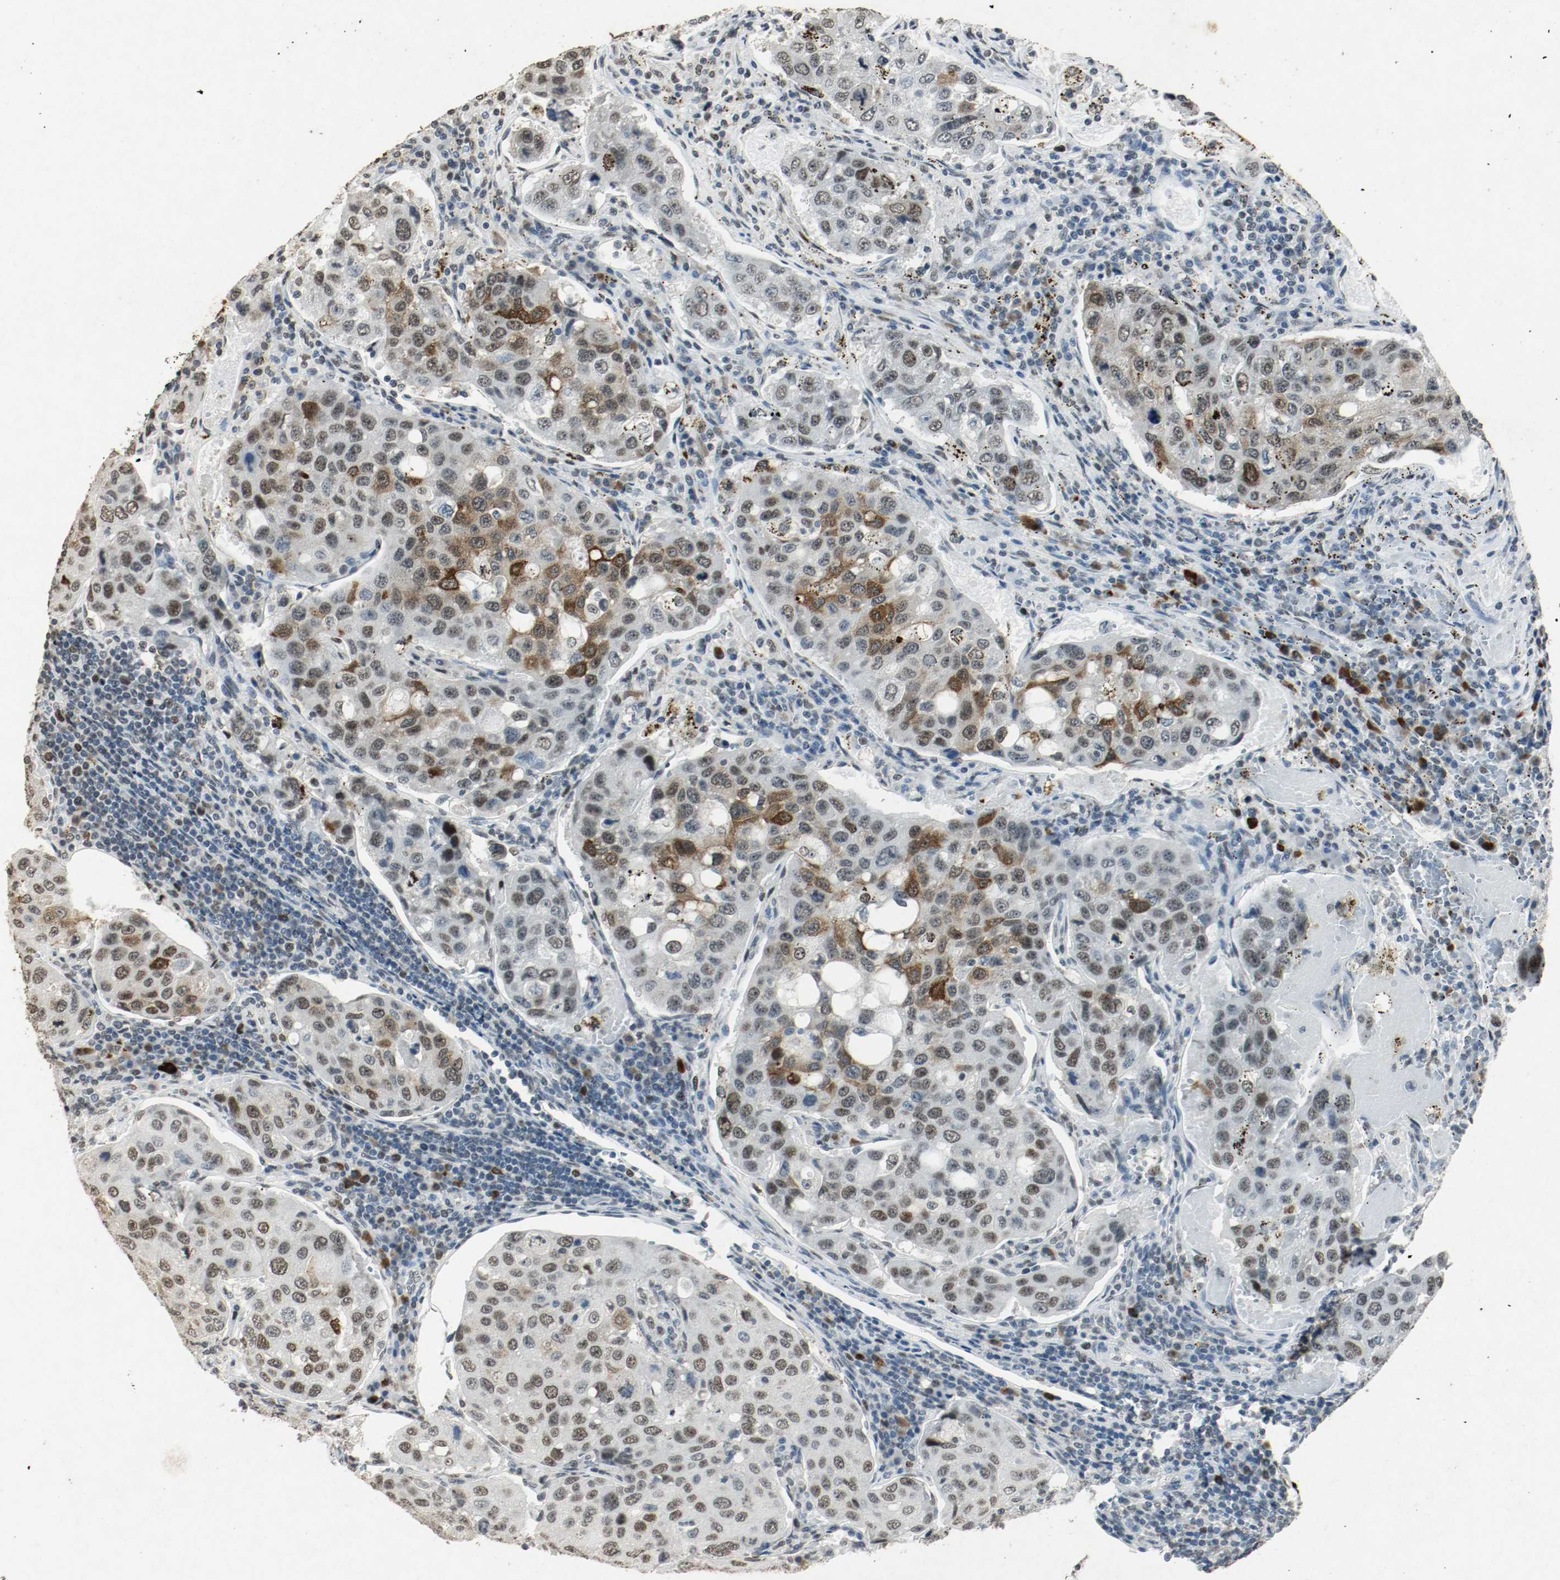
{"staining": {"intensity": "strong", "quantity": ">75%", "location": "cytoplasmic/membranous,nuclear"}, "tissue": "urothelial cancer", "cell_type": "Tumor cells", "image_type": "cancer", "snomed": [{"axis": "morphology", "description": "Urothelial carcinoma, High grade"}, {"axis": "topography", "description": "Lymph node"}, {"axis": "topography", "description": "Urinary bladder"}], "caption": "This is an image of IHC staining of urothelial cancer, which shows strong positivity in the cytoplasmic/membranous and nuclear of tumor cells.", "gene": "DNMT1", "patient": {"sex": "male", "age": 51}}